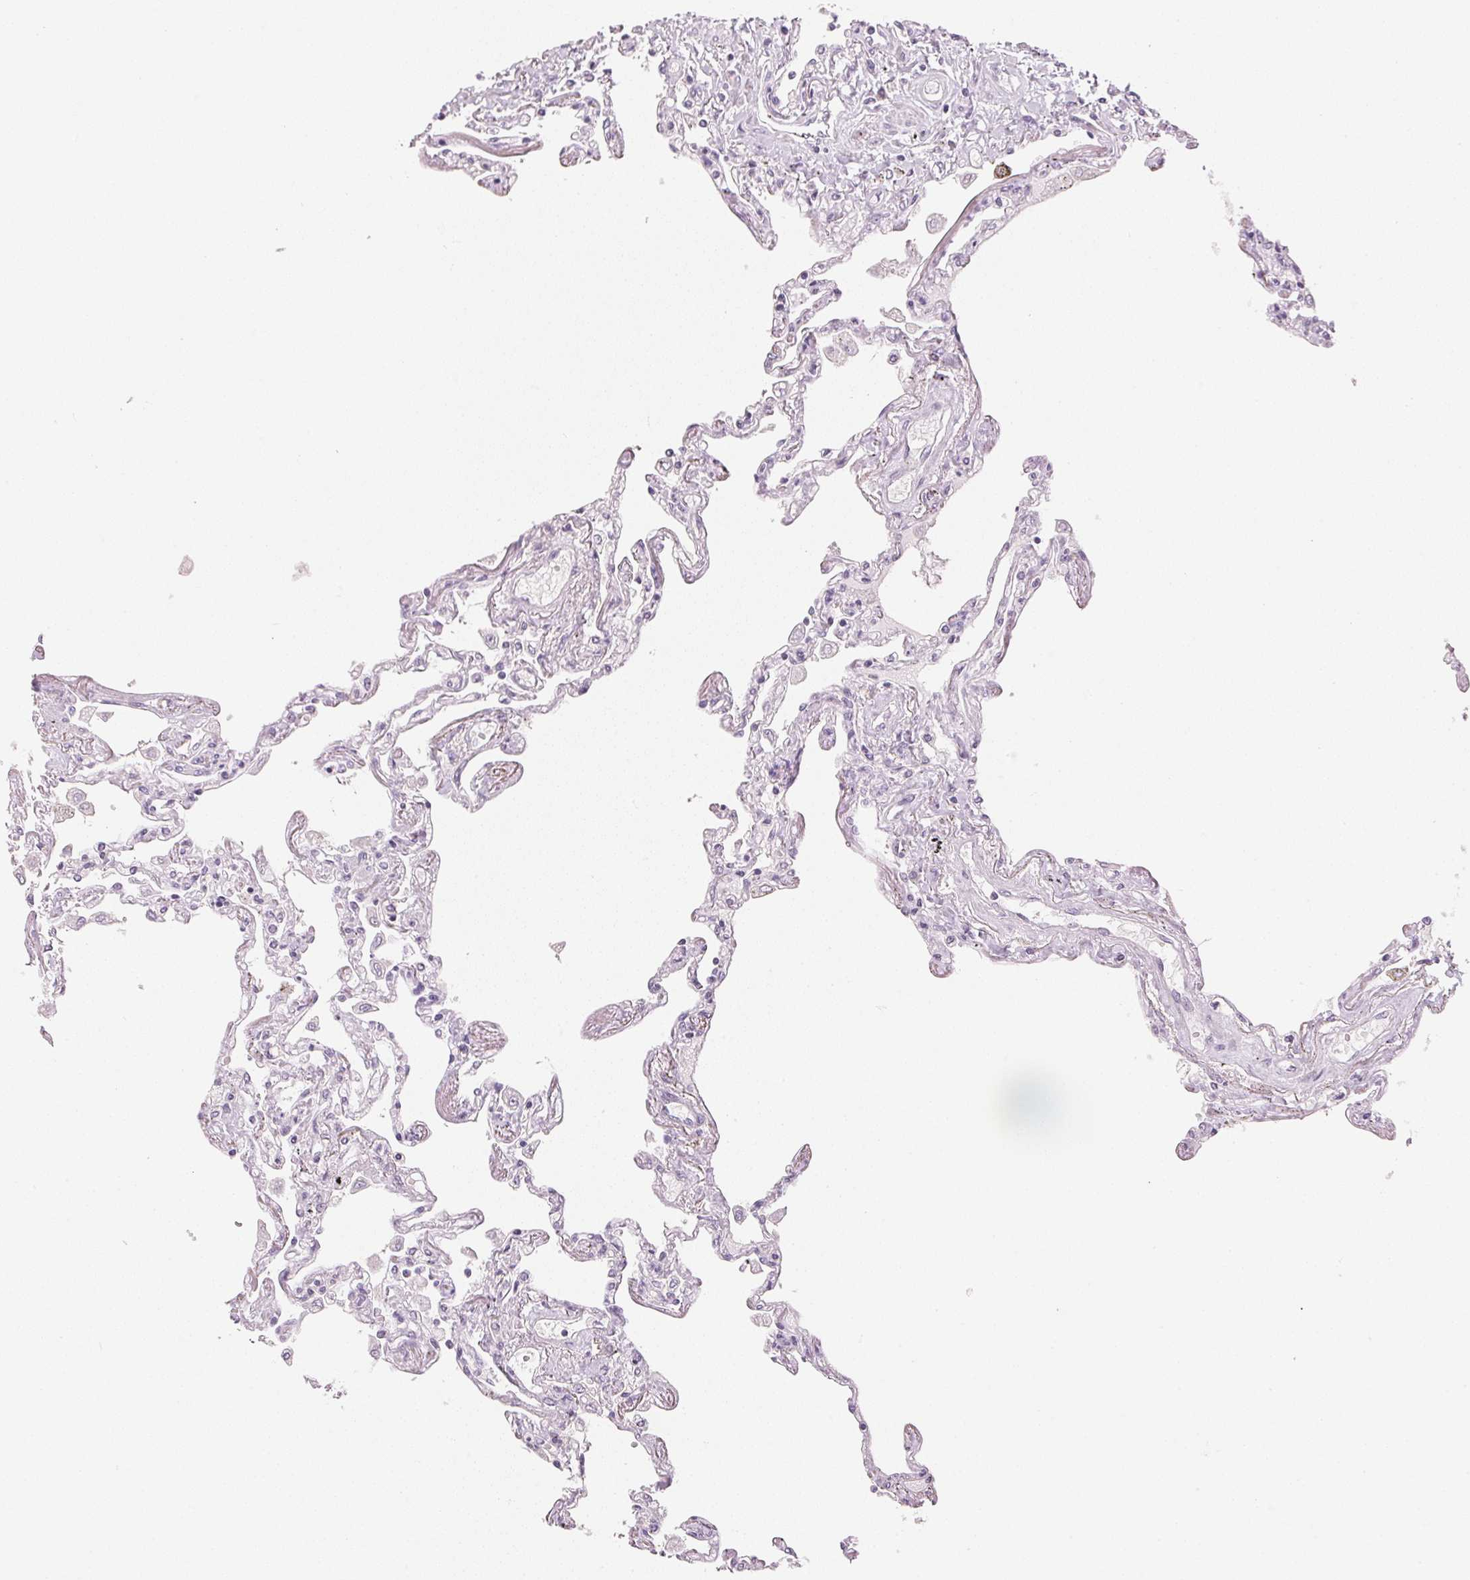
{"staining": {"intensity": "negative", "quantity": "none", "location": "none"}, "tissue": "lung", "cell_type": "Alveolar cells", "image_type": "normal", "snomed": [{"axis": "morphology", "description": "Normal tissue, NOS"}, {"axis": "morphology", "description": "Adenocarcinoma, NOS"}, {"axis": "topography", "description": "Cartilage tissue"}, {"axis": "topography", "description": "Lung"}], "caption": "This image is of unremarkable lung stained with immunohistochemistry to label a protein in brown with the nuclei are counter-stained blue. There is no positivity in alveolar cells. (DAB IHC with hematoxylin counter stain).", "gene": "IGFBP1", "patient": {"sex": "female", "age": 67}}